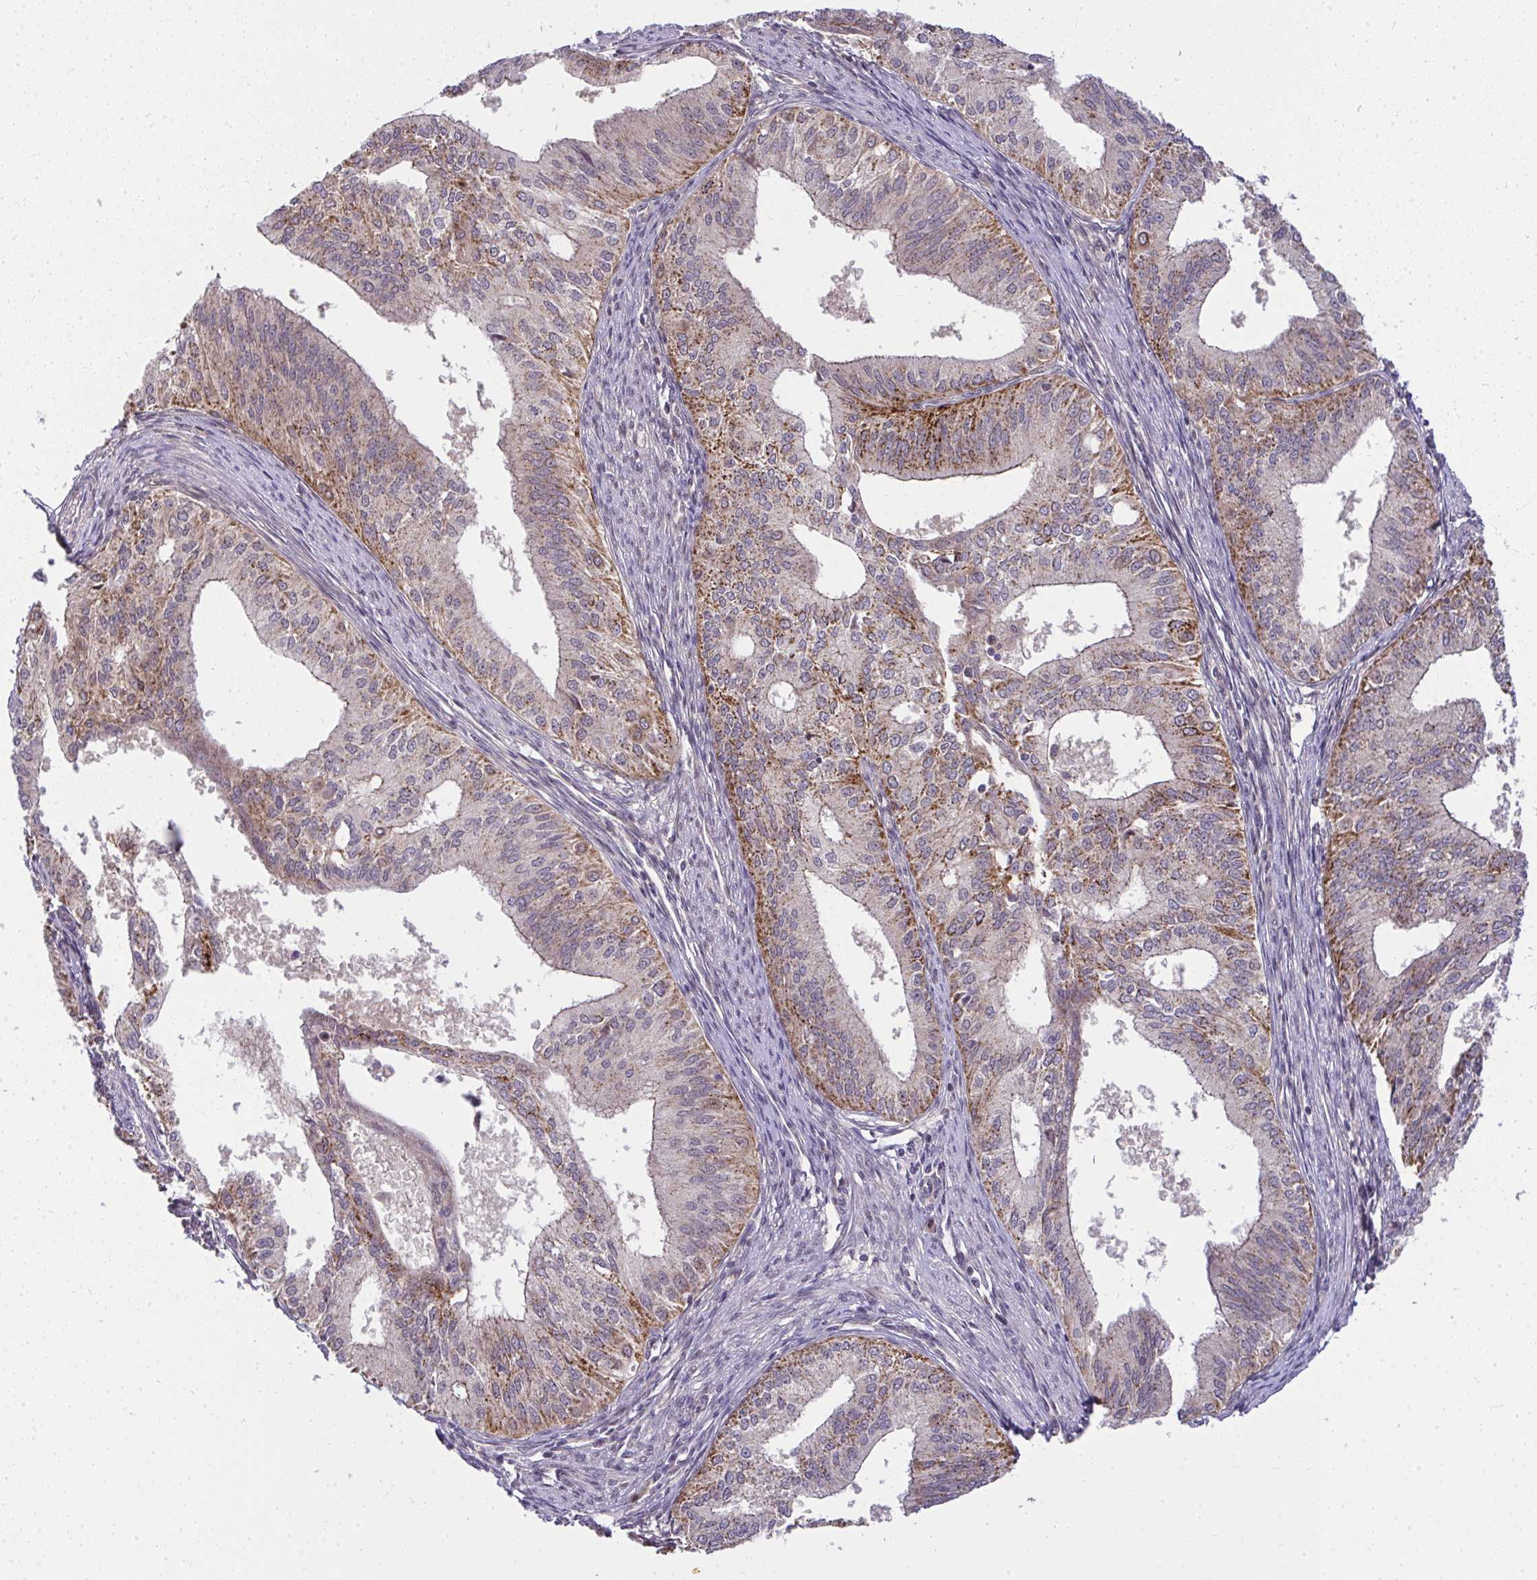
{"staining": {"intensity": "moderate", "quantity": "25%-75%", "location": "cytoplasmic/membranous"}, "tissue": "endometrial cancer", "cell_type": "Tumor cells", "image_type": "cancer", "snomed": [{"axis": "morphology", "description": "Adenocarcinoma, NOS"}, {"axis": "topography", "description": "Endometrium"}], "caption": "Moderate cytoplasmic/membranous expression for a protein is present in approximately 25%-75% of tumor cells of endometrial adenocarcinoma using IHC.", "gene": "RDH14", "patient": {"sex": "female", "age": 50}}